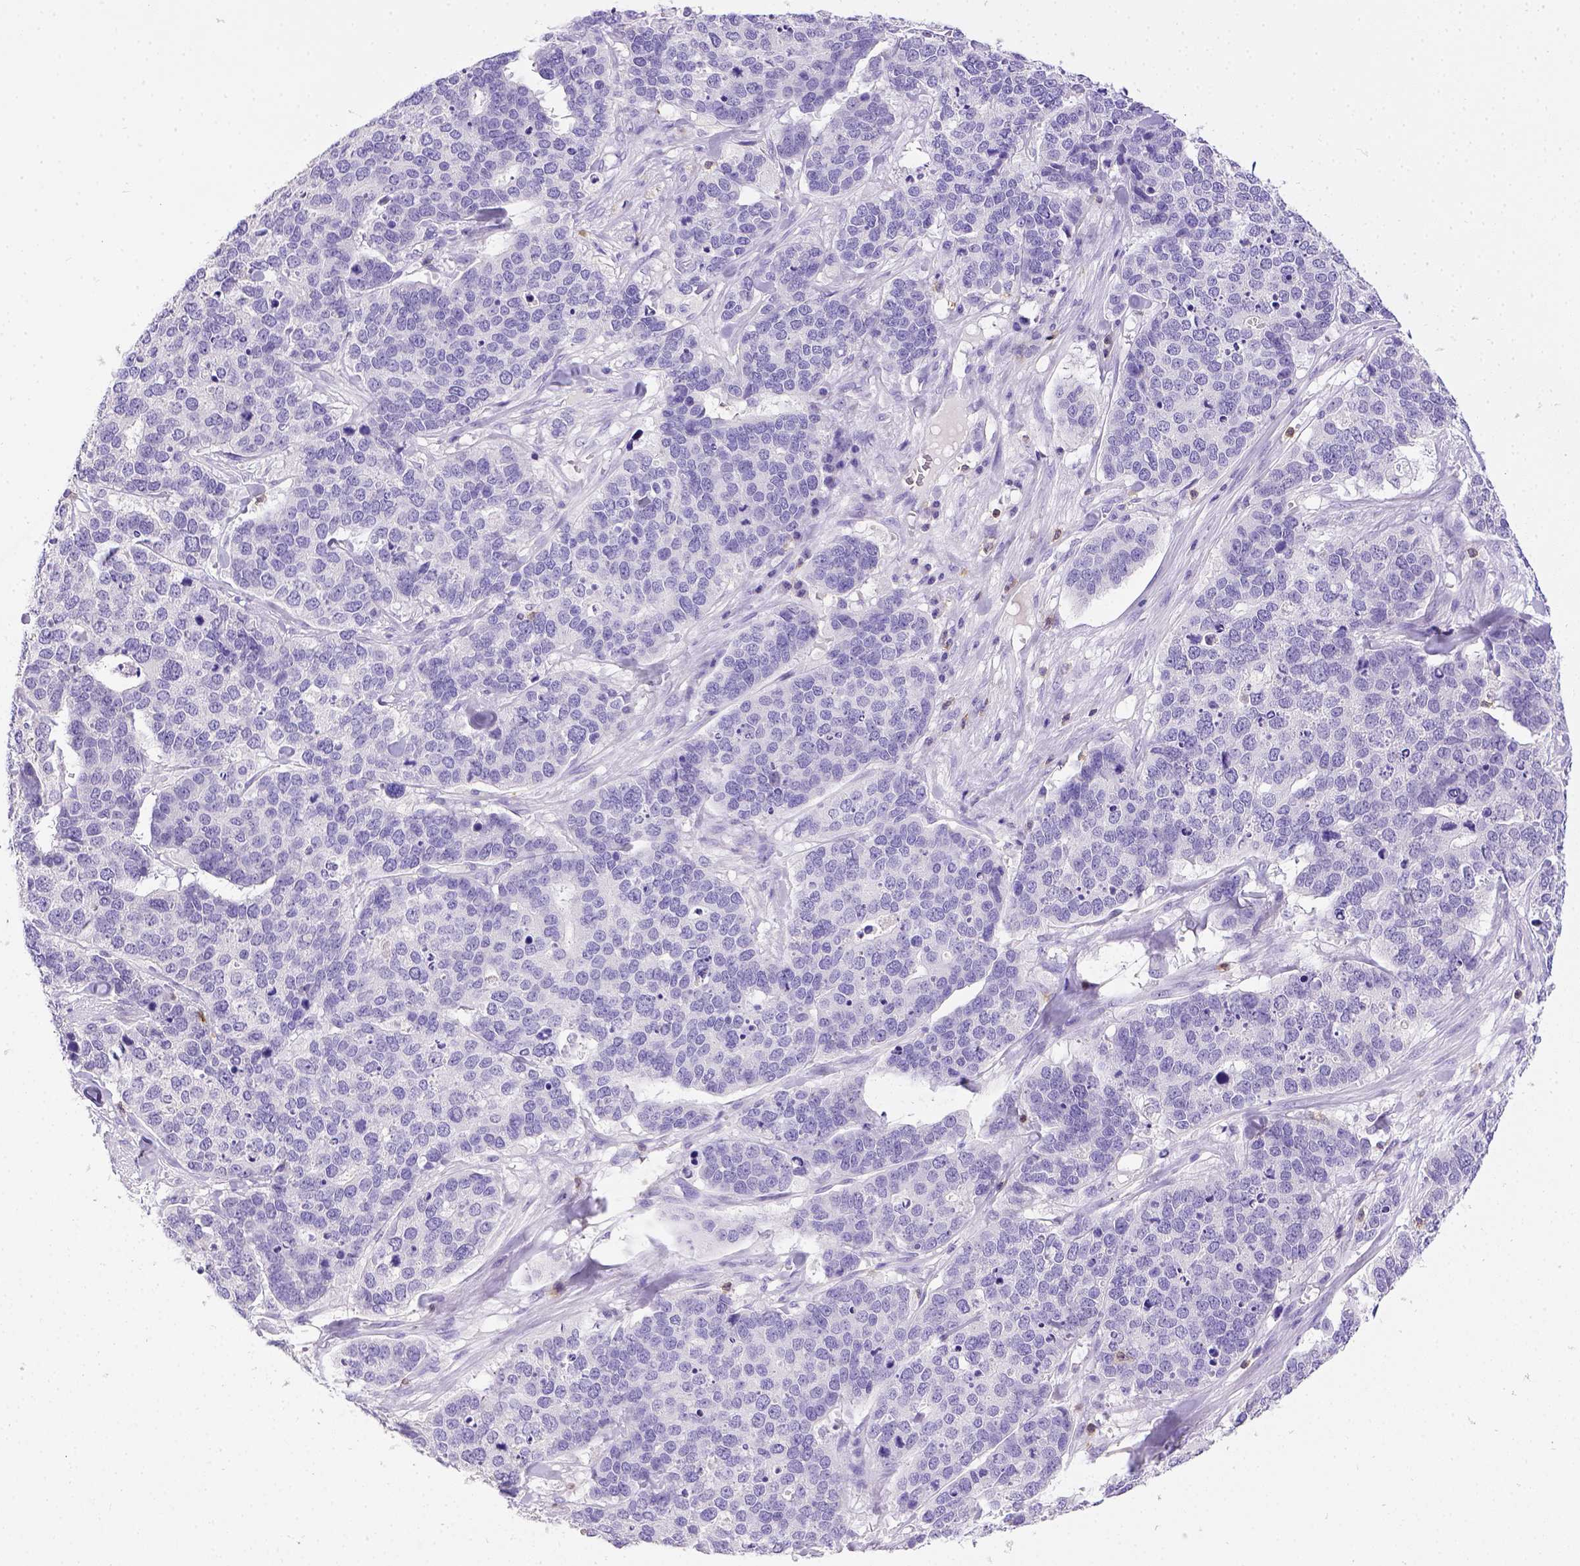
{"staining": {"intensity": "negative", "quantity": "none", "location": "none"}, "tissue": "ovarian cancer", "cell_type": "Tumor cells", "image_type": "cancer", "snomed": [{"axis": "morphology", "description": "Carcinoma, endometroid"}, {"axis": "topography", "description": "Ovary"}], "caption": "Micrograph shows no protein expression in tumor cells of ovarian endometroid carcinoma tissue. (IHC, brightfield microscopy, high magnification).", "gene": "CD3E", "patient": {"sex": "female", "age": 65}}